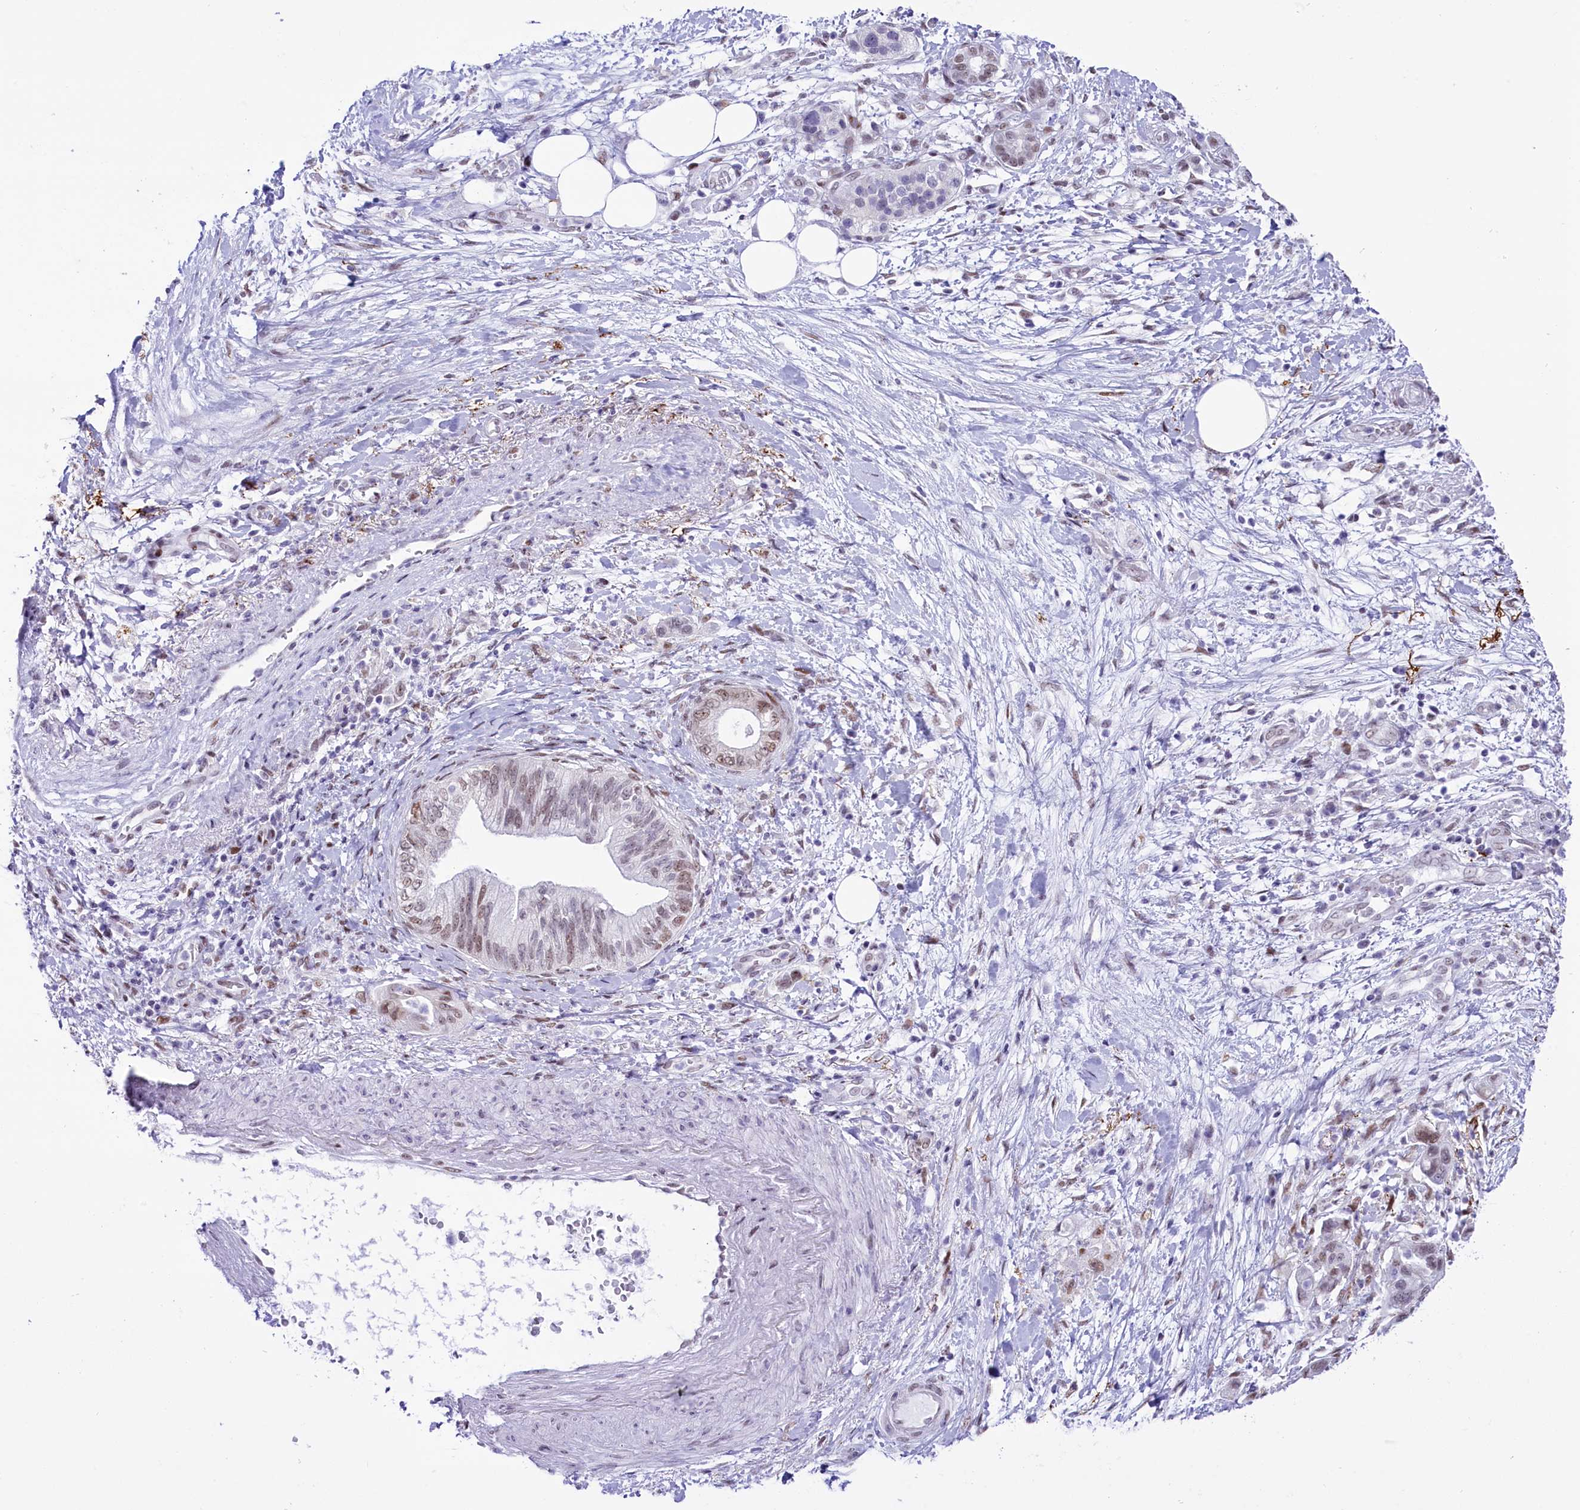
{"staining": {"intensity": "weak", "quantity": "25%-75%", "location": "nuclear"}, "tissue": "pancreatic cancer", "cell_type": "Tumor cells", "image_type": "cancer", "snomed": [{"axis": "morphology", "description": "Adenocarcinoma, NOS"}, {"axis": "topography", "description": "Pancreas"}], "caption": "This image reveals immunohistochemistry (IHC) staining of adenocarcinoma (pancreatic), with low weak nuclear expression in approximately 25%-75% of tumor cells.", "gene": "RPS6KB1", "patient": {"sex": "female", "age": 73}}